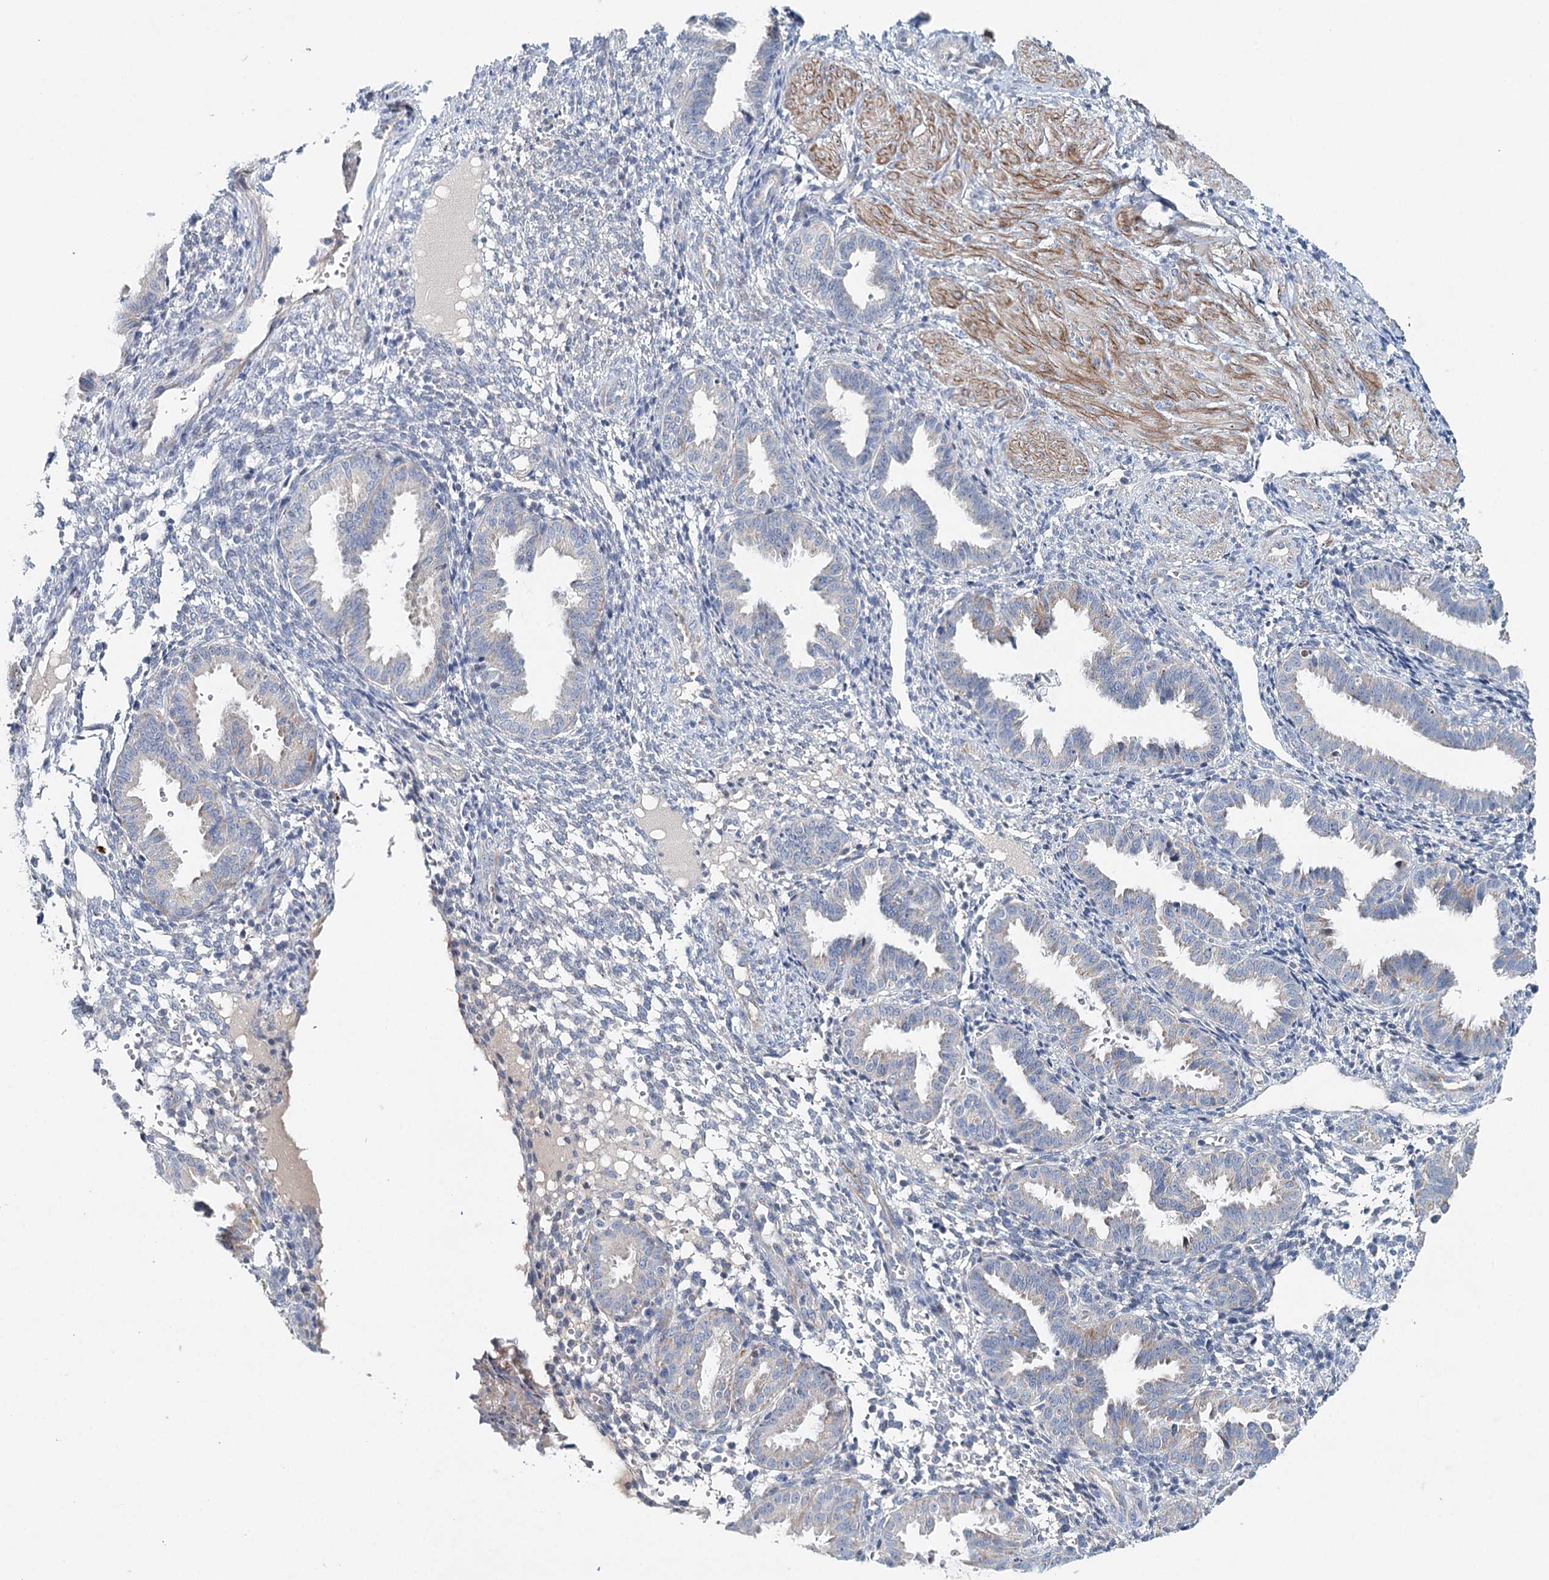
{"staining": {"intensity": "weak", "quantity": "<25%", "location": "cytoplasmic/membranous"}, "tissue": "endometrium", "cell_type": "Cells in endometrial stroma", "image_type": "normal", "snomed": [{"axis": "morphology", "description": "Normal tissue, NOS"}, {"axis": "topography", "description": "Endometrium"}], "caption": "The image demonstrates no significant staining in cells in endometrial stroma of endometrium.", "gene": "RBM43", "patient": {"sex": "female", "age": 33}}